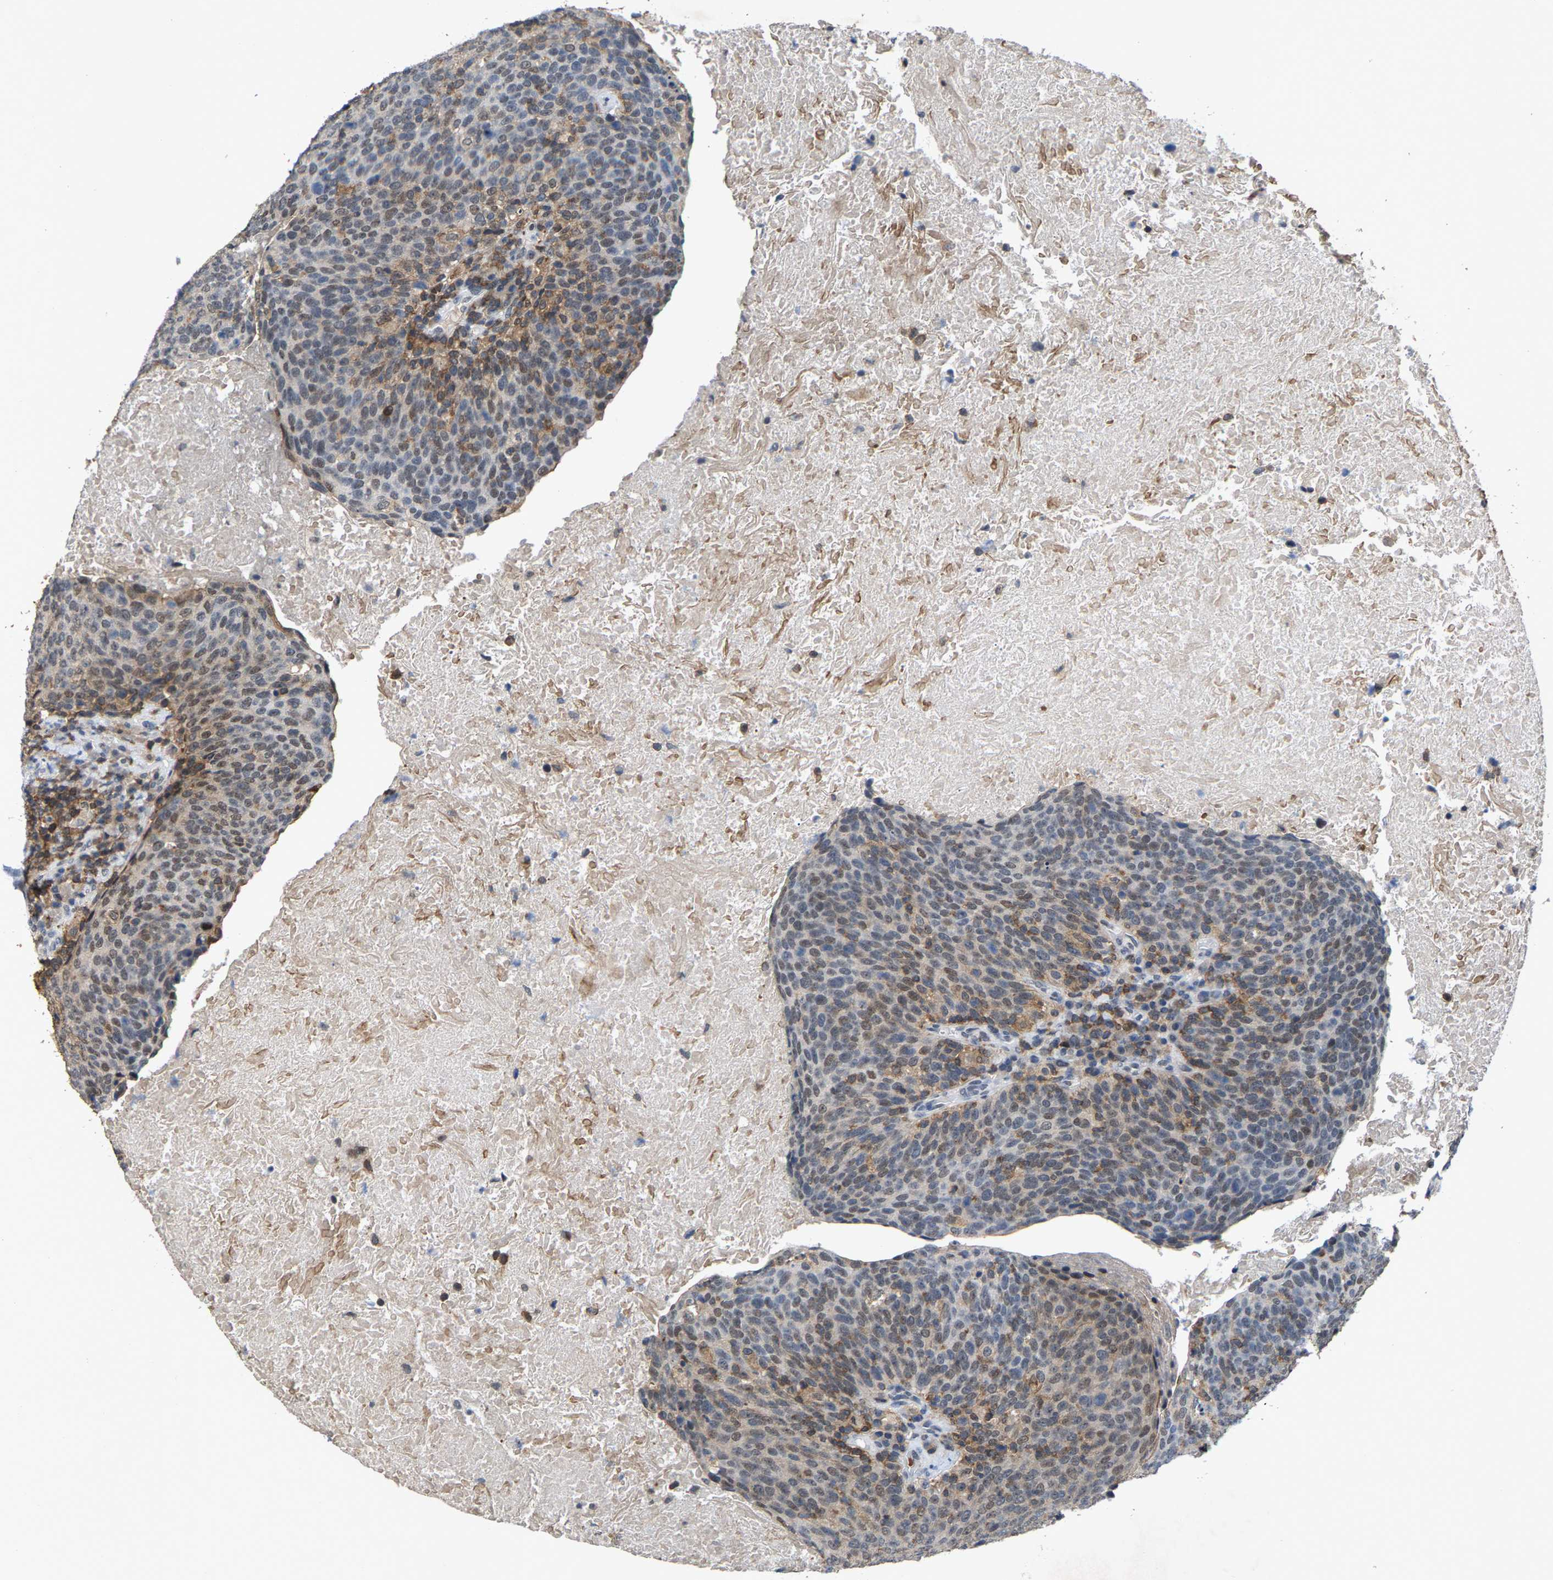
{"staining": {"intensity": "weak", "quantity": ">75%", "location": "cytoplasmic/membranous,nuclear"}, "tissue": "head and neck cancer", "cell_type": "Tumor cells", "image_type": "cancer", "snomed": [{"axis": "morphology", "description": "Squamous cell carcinoma, NOS"}, {"axis": "morphology", "description": "Squamous cell carcinoma, metastatic, NOS"}, {"axis": "topography", "description": "Lymph node"}, {"axis": "topography", "description": "Head-Neck"}], "caption": "An image of human head and neck cancer stained for a protein demonstrates weak cytoplasmic/membranous and nuclear brown staining in tumor cells.", "gene": "FGD3", "patient": {"sex": "male", "age": 62}}